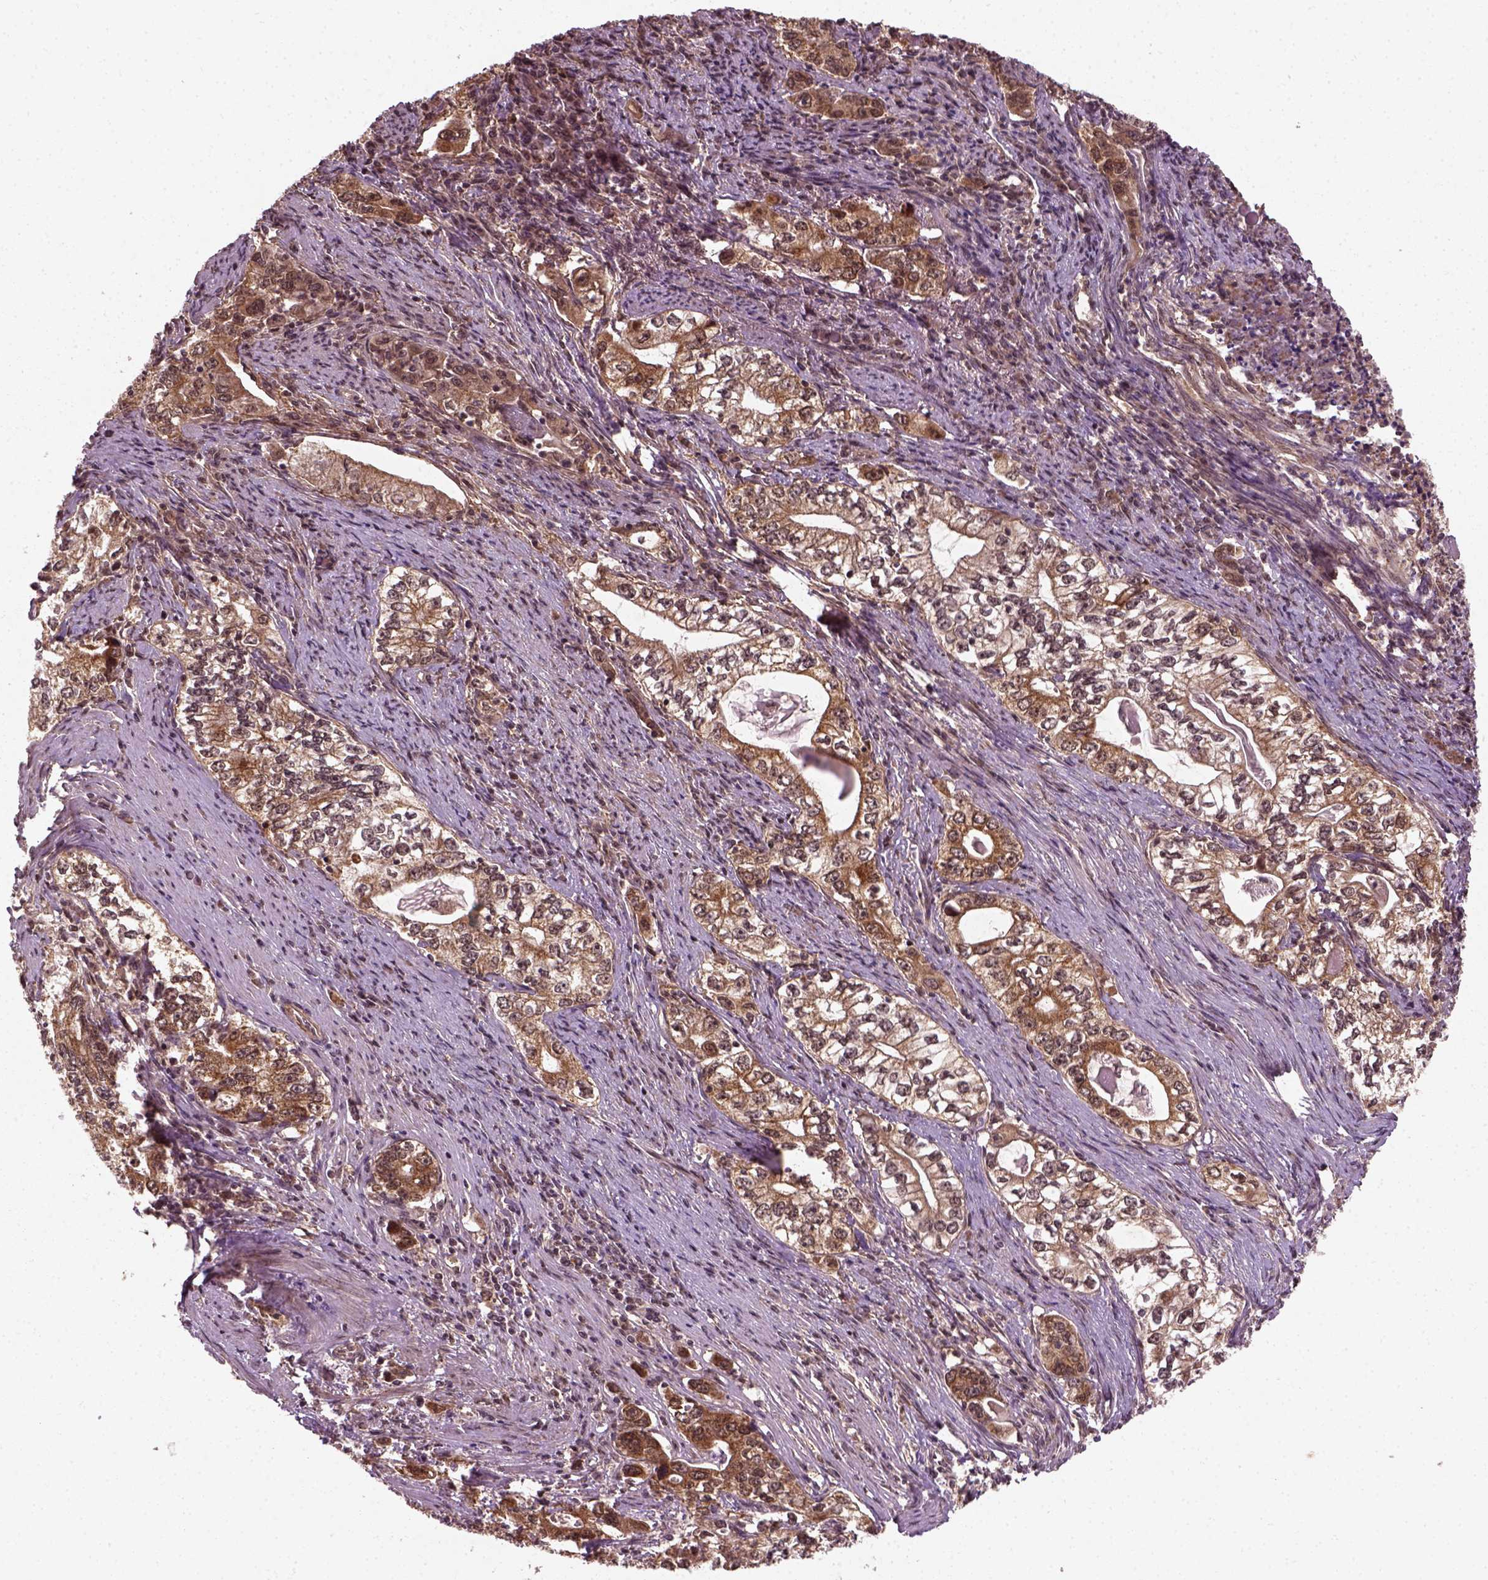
{"staining": {"intensity": "moderate", "quantity": ">75%", "location": "cytoplasmic/membranous"}, "tissue": "stomach cancer", "cell_type": "Tumor cells", "image_type": "cancer", "snomed": [{"axis": "morphology", "description": "Adenocarcinoma, NOS"}, {"axis": "topography", "description": "Stomach, lower"}], "caption": "A medium amount of moderate cytoplasmic/membranous expression is seen in about >75% of tumor cells in stomach adenocarcinoma tissue.", "gene": "NUDT9", "patient": {"sex": "female", "age": 72}}